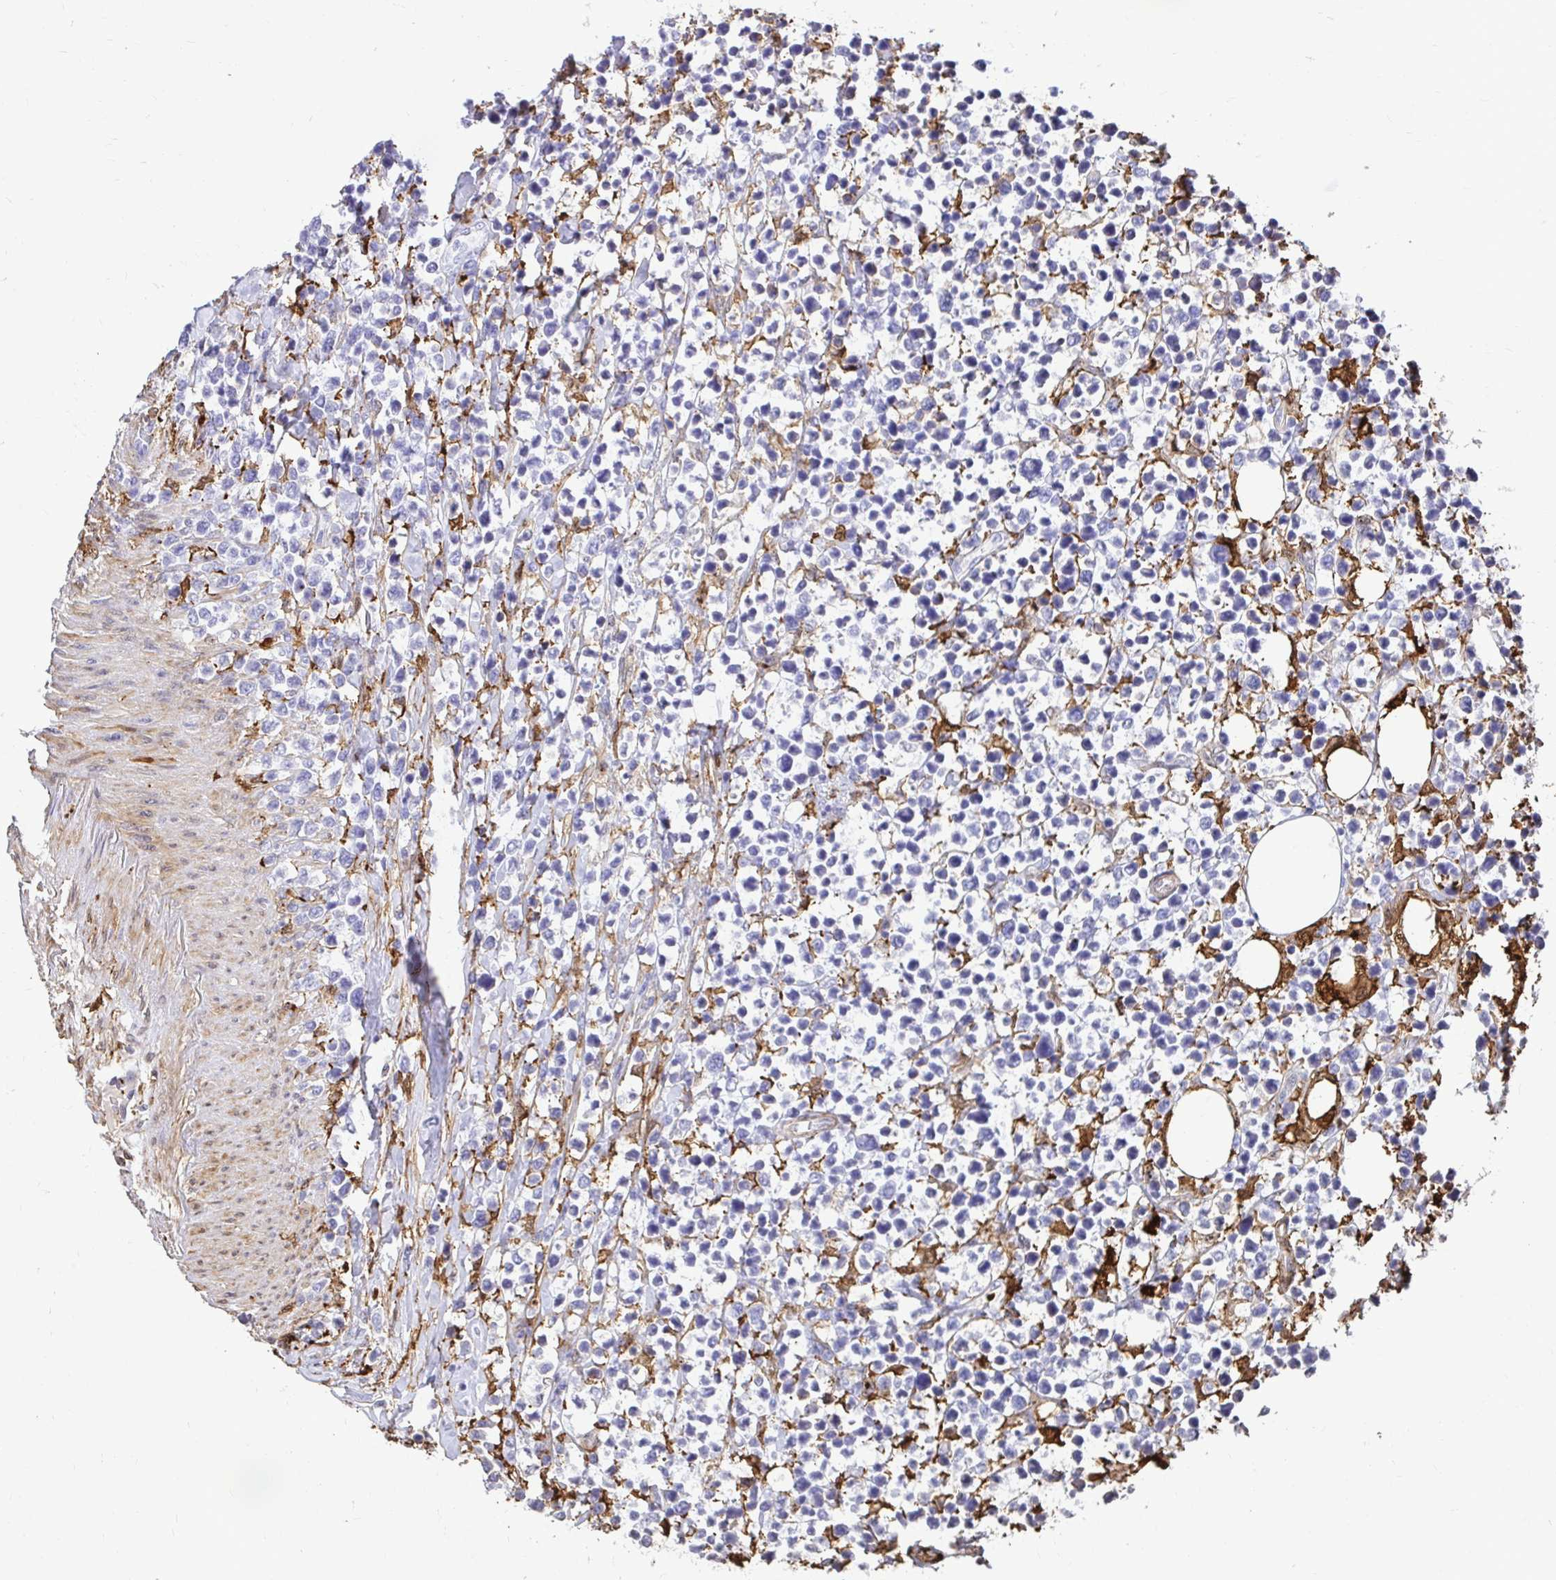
{"staining": {"intensity": "negative", "quantity": "none", "location": "none"}, "tissue": "lymphoma", "cell_type": "Tumor cells", "image_type": "cancer", "snomed": [{"axis": "morphology", "description": "Malignant lymphoma, non-Hodgkin's type, High grade"}, {"axis": "topography", "description": "Soft tissue"}], "caption": "The image demonstrates no significant expression in tumor cells of lymphoma.", "gene": "GSN", "patient": {"sex": "female", "age": 56}}